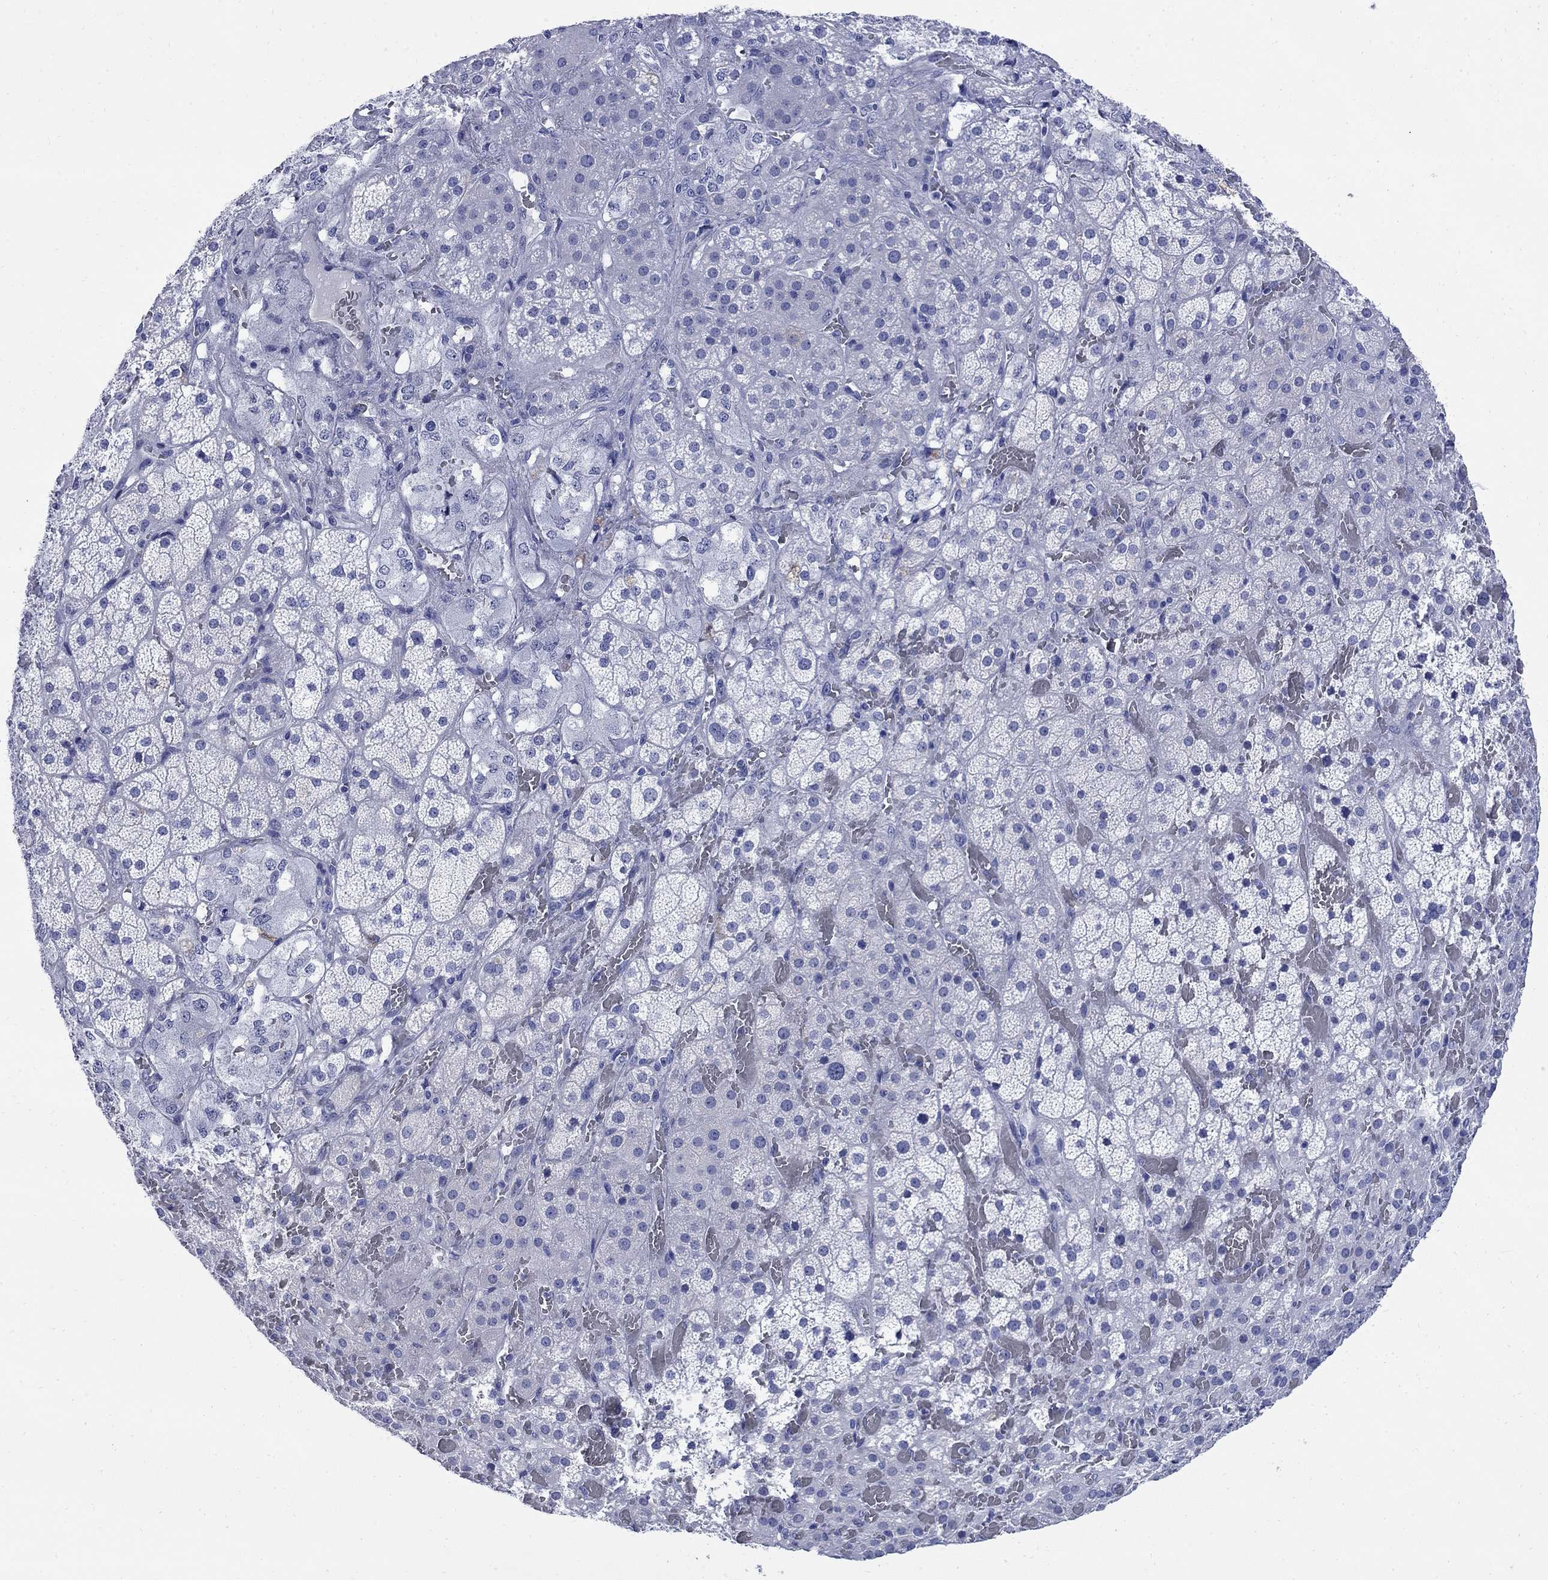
{"staining": {"intensity": "negative", "quantity": "none", "location": "none"}, "tissue": "adrenal gland", "cell_type": "Glandular cells", "image_type": "normal", "snomed": [{"axis": "morphology", "description": "Normal tissue, NOS"}, {"axis": "topography", "description": "Adrenal gland"}], "caption": "The histopathology image reveals no staining of glandular cells in unremarkable adrenal gland.", "gene": "TACC3", "patient": {"sex": "male", "age": 57}}